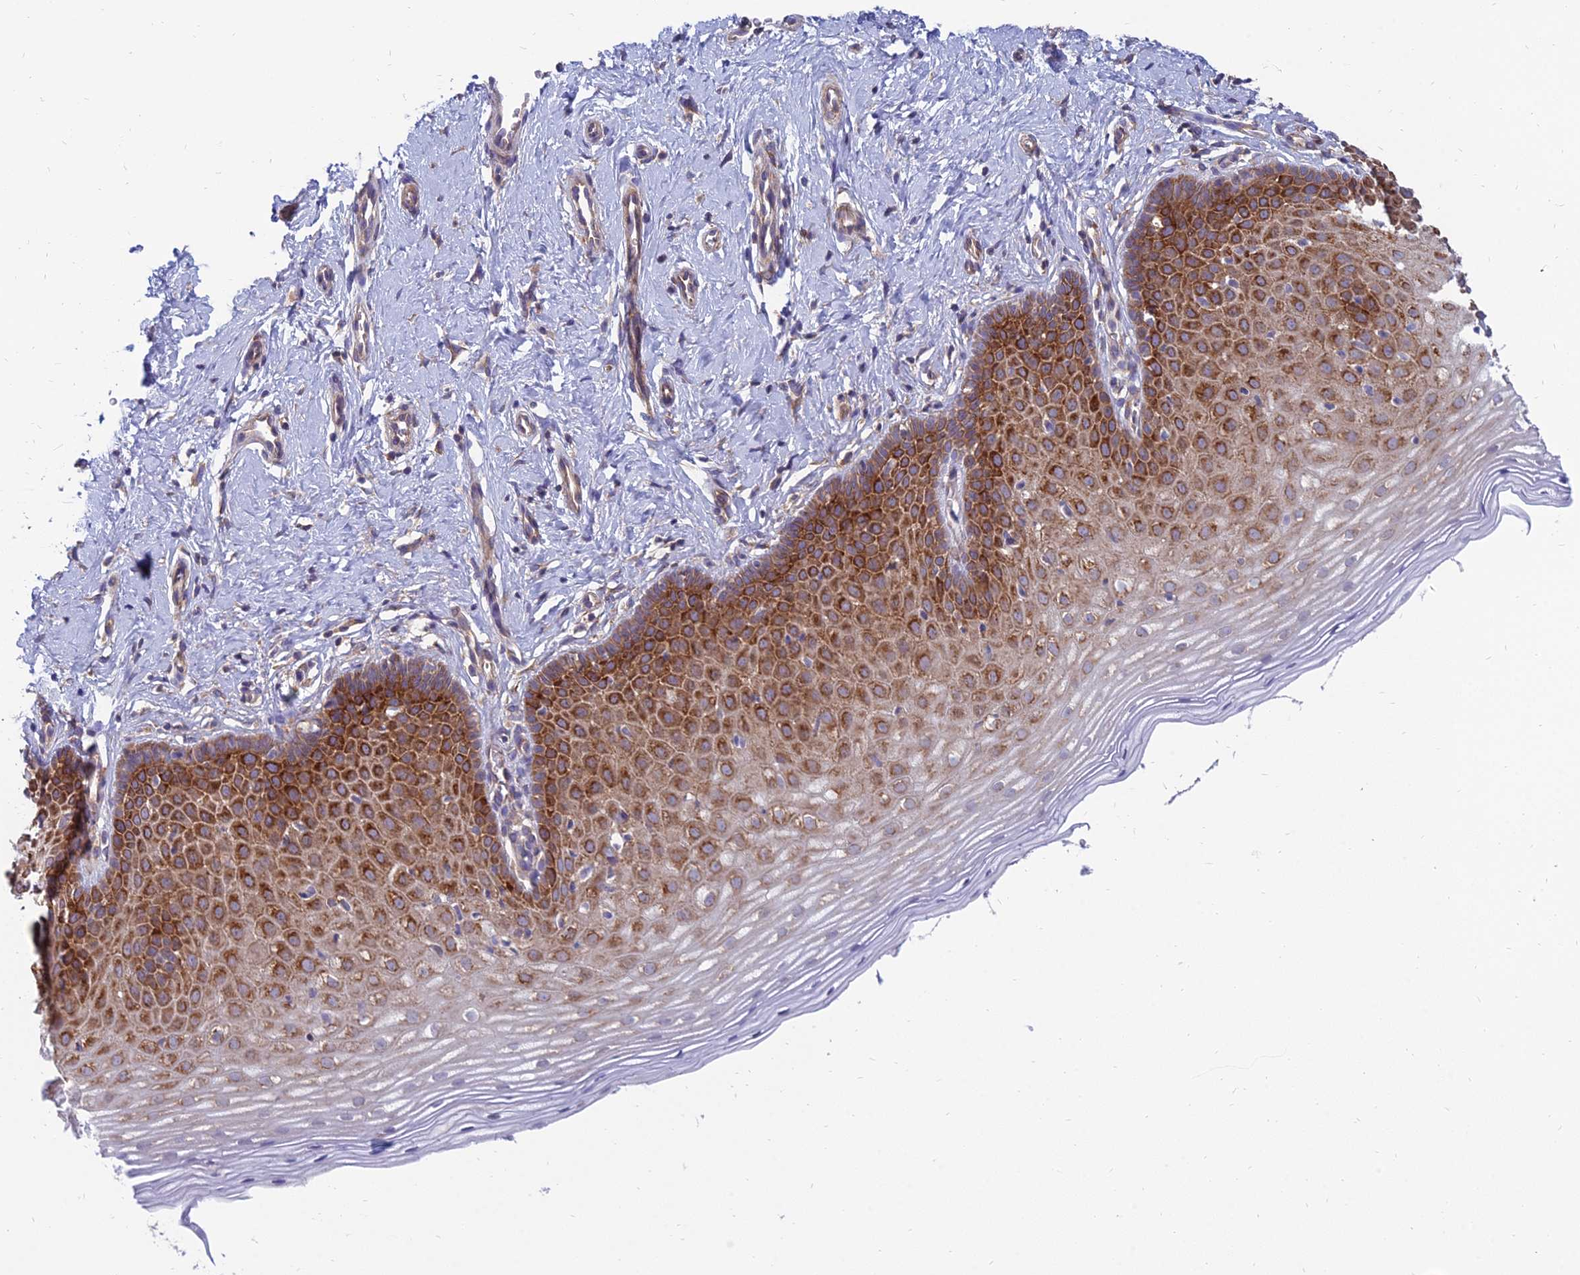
{"staining": {"intensity": "weak", "quantity": ">75%", "location": "cytoplasmic/membranous"}, "tissue": "cervix", "cell_type": "Glandular cells", "image_type": "normal", "snomed": [{"axis": "morphology", "description": "Normal tissue, NOS"}, {"axis": "topography", "description": "Cervix"}], "caption": "Cervix stained with a brown dye demonstrates weak cytoplasmic/membranous positive expression in approximately >75% of glandular cells.", "gene": "TXLNA", "patient": {"sex": "female", "age": 36}}